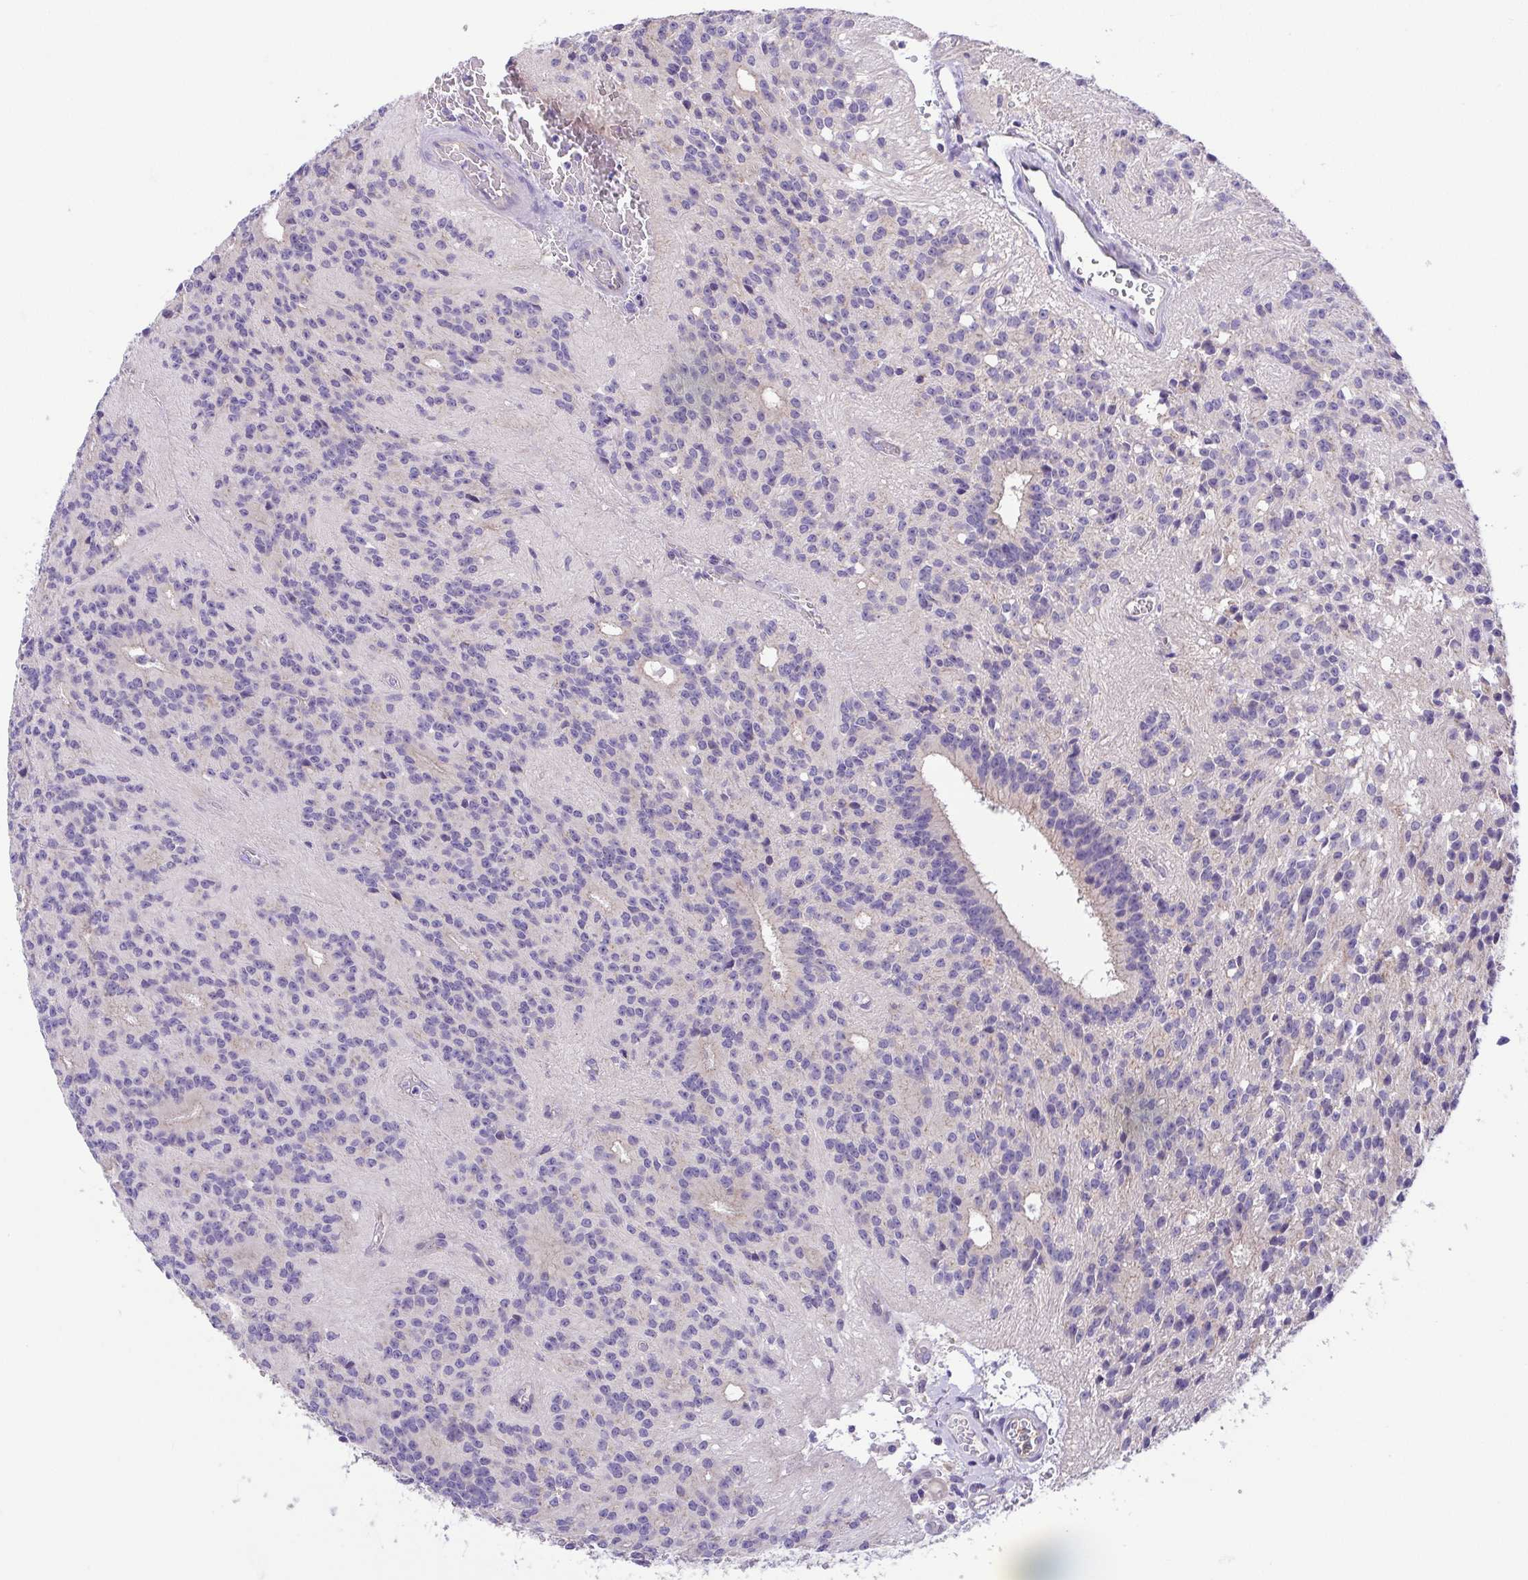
{"staining": {"intensity": "negative", "quantity": "none", "location": "none"}, "tissue": "glioma", "cell_type": "Tumor cells", "image_type": "cancer", "snomed": [{"axis": "morphology", "description": "Glioma, malignant, Low grade"}, {"axis": "topography", "description": "Brain"}], "caption": "Immunohistochemistry image of human malignant glioma (low-grade) stained for a protein (brown), which displays no positivity in tumor cells.", "gene": "SLC13A1", "patient": {"sex": "male", "age": 31}}